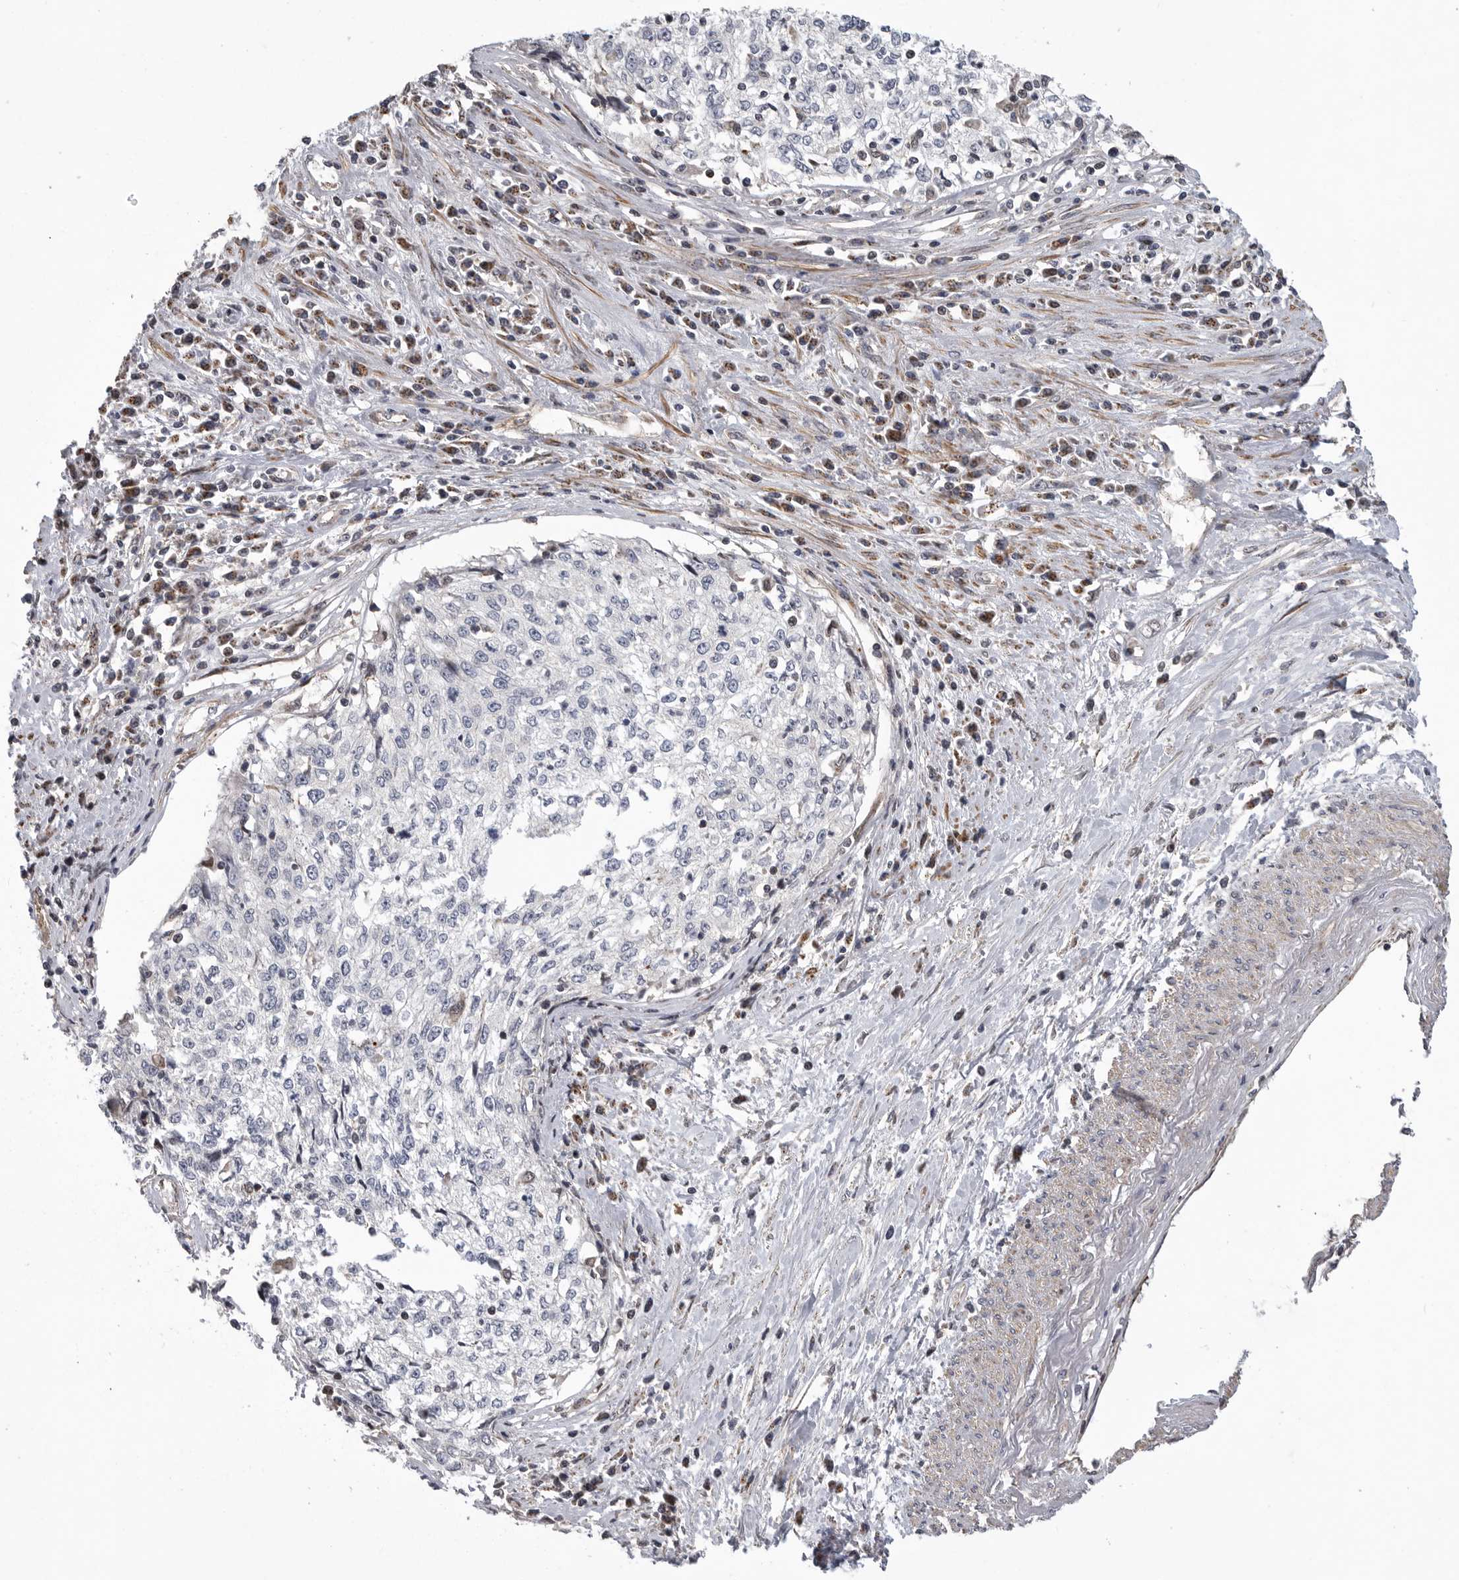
{"staining": {"intensity": "negative", "quantity": "none", "location": "none"}, "tissue": "cervical cancer", "cell_type": "Tumor cells", "image_type": "cancer", "snomed": [{"axis": "morphology", "description": "Squamous cell carcinoma, NOS"}, {"axis": "topography", "description": "Cervix"}], "caption": "A photomicrograph of cervical cancer (squamous cell carcinoma) stained for a protein exhibits no brown staining in tumor cells.", "gene": "TMPRSS11F", "patient": {"sex": "female", "age": 57}}